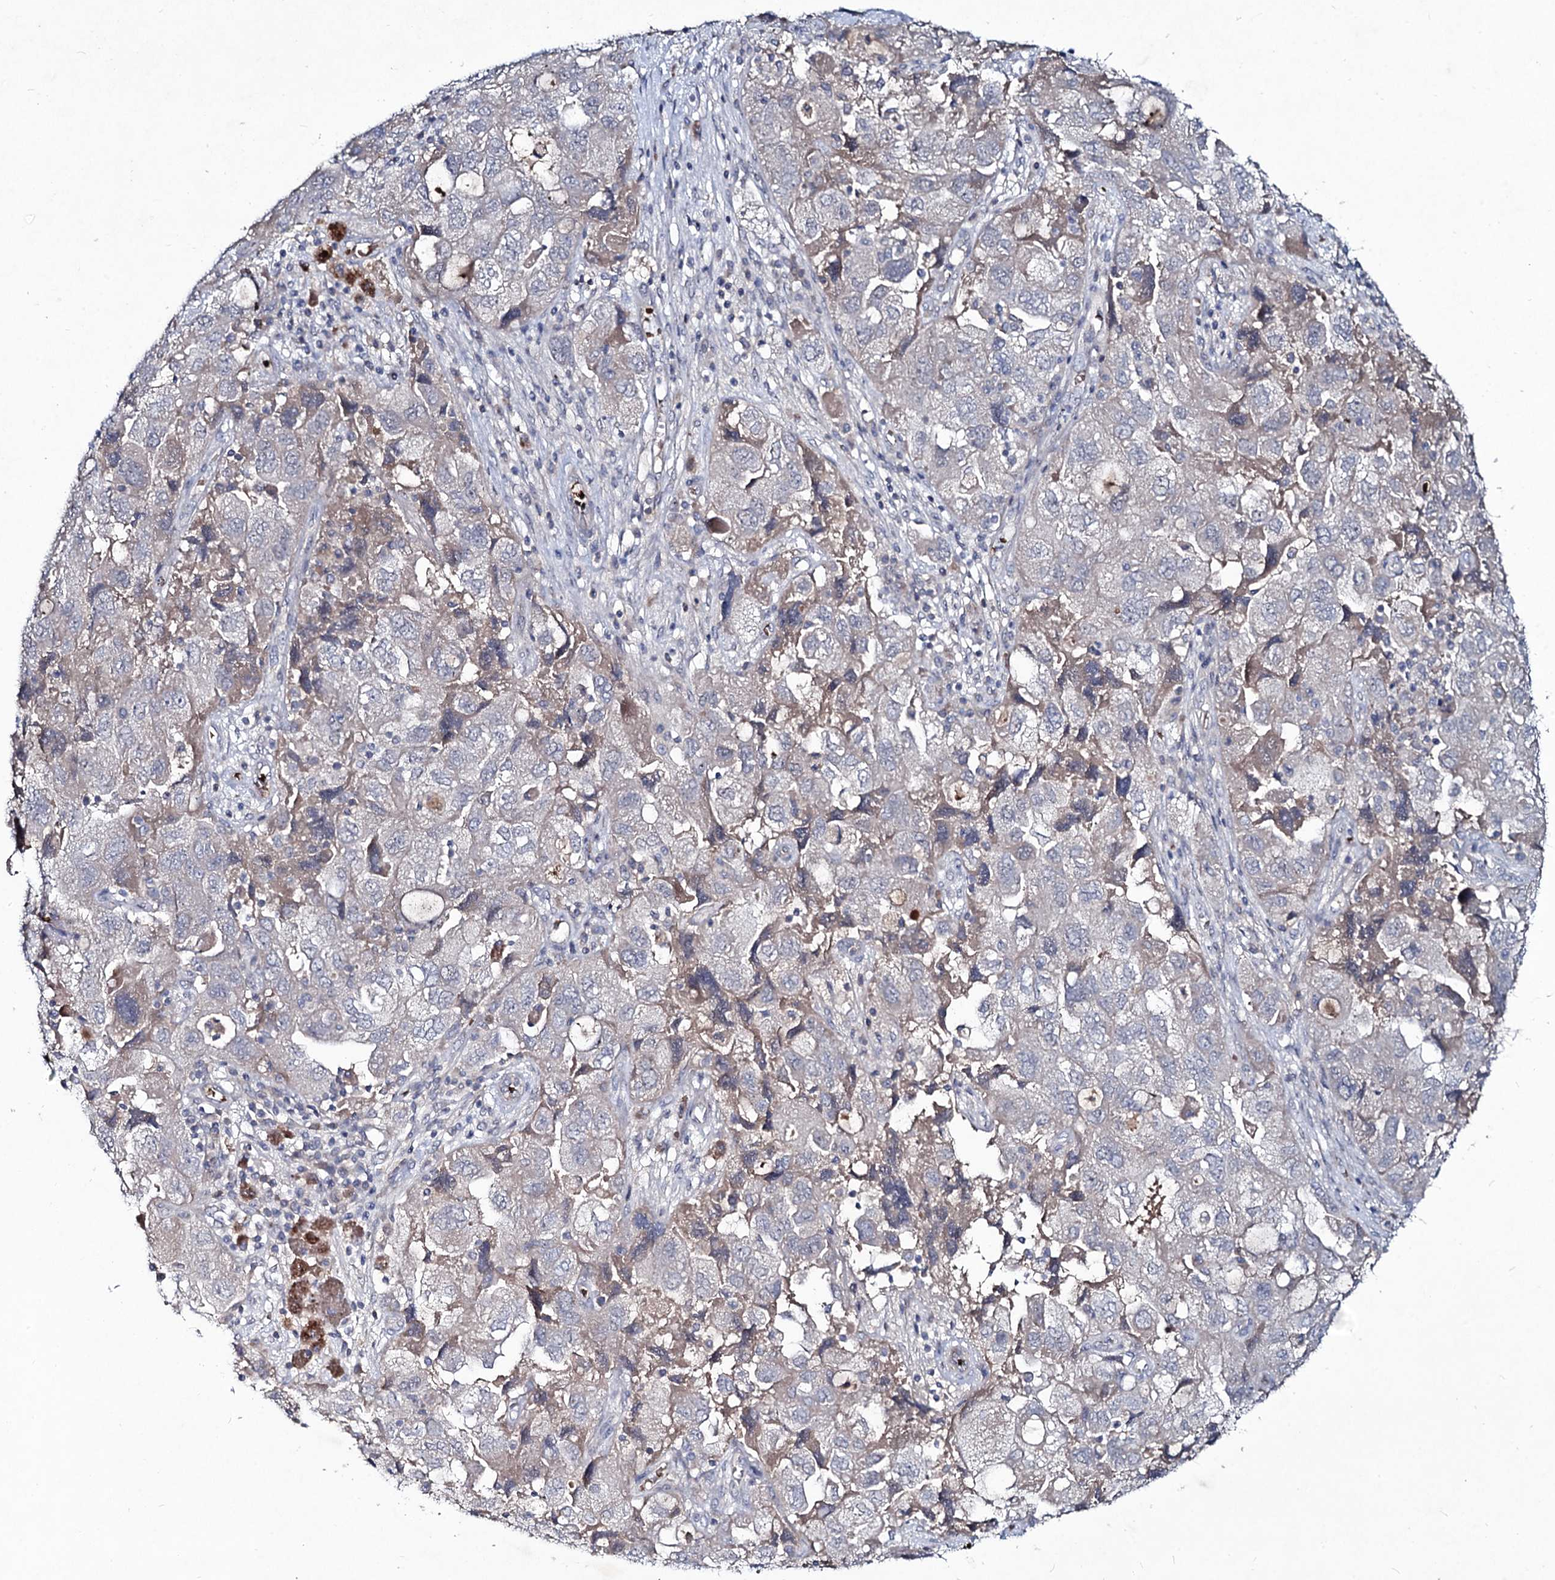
{"staining": {"intensity": "weak", "quantity": "25%-75%", "location": "cytoplasmic/membranous"}, "tissue": "ovarian cancer", "cell_type": "Tumor cells", "image_type": "cancer", "snomed": [{"axis": "morphology", "description": "Carcinoma, NOS"}, {"axis": "morphology", "description": "Cystadenocarcinoma, serous, NOS"}, {"axis": "topography", "description": "Ovary"}], "caption": "Protein expression analysis of human carcinoma (ovarian) reveals weak cytoplasmic/membranous expression in approximately 25%-75% of tumor cells. (DAB (3,3'-diaminobenzidine) IHC, brown staining for protein, blue staining for nuclei).", "gene": "RNF6", "patient": {"sex": "female", "age": 69}}